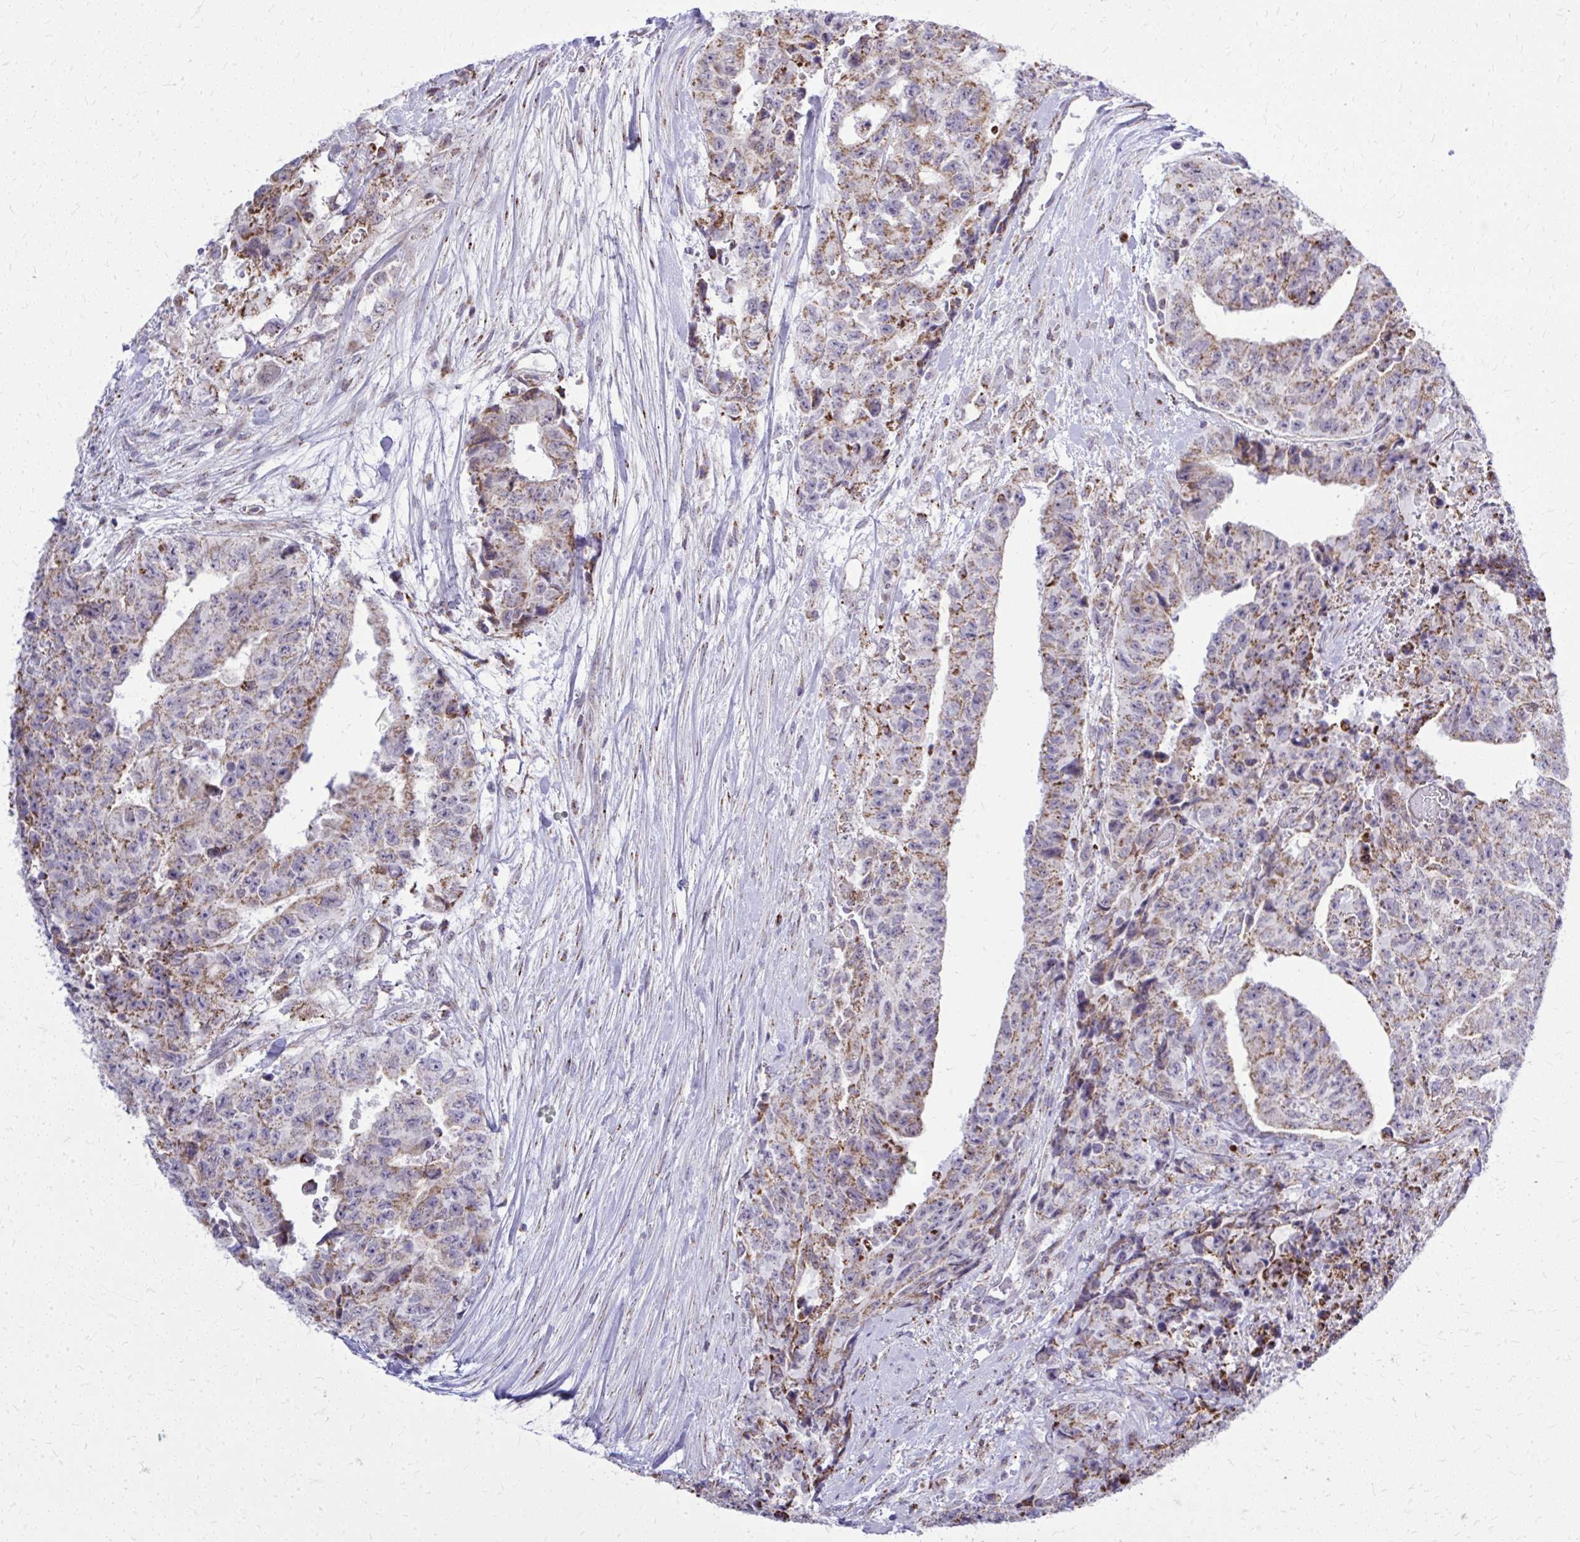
{"staining": {"intensity": "moderate", "quantity": ">75%", "location": "cytoplasmic/membranous"}, "tissue": "testis cancer", "cell_type": "Tumor cells", "image_type": "cancer", "snomed": [{"axis": "morphology", "description": "Carcinoma, Embryonal, NOS"}, {"axis": "topography", "description": "Testis"}], "caption": "Moderate cytoplasmic/membranous staining is appreciated in about >75% of tumor cells in embryonal carcinoma (testis).", "gene": "ZNF362", "patient": {"sex": "male", "age": 24}}